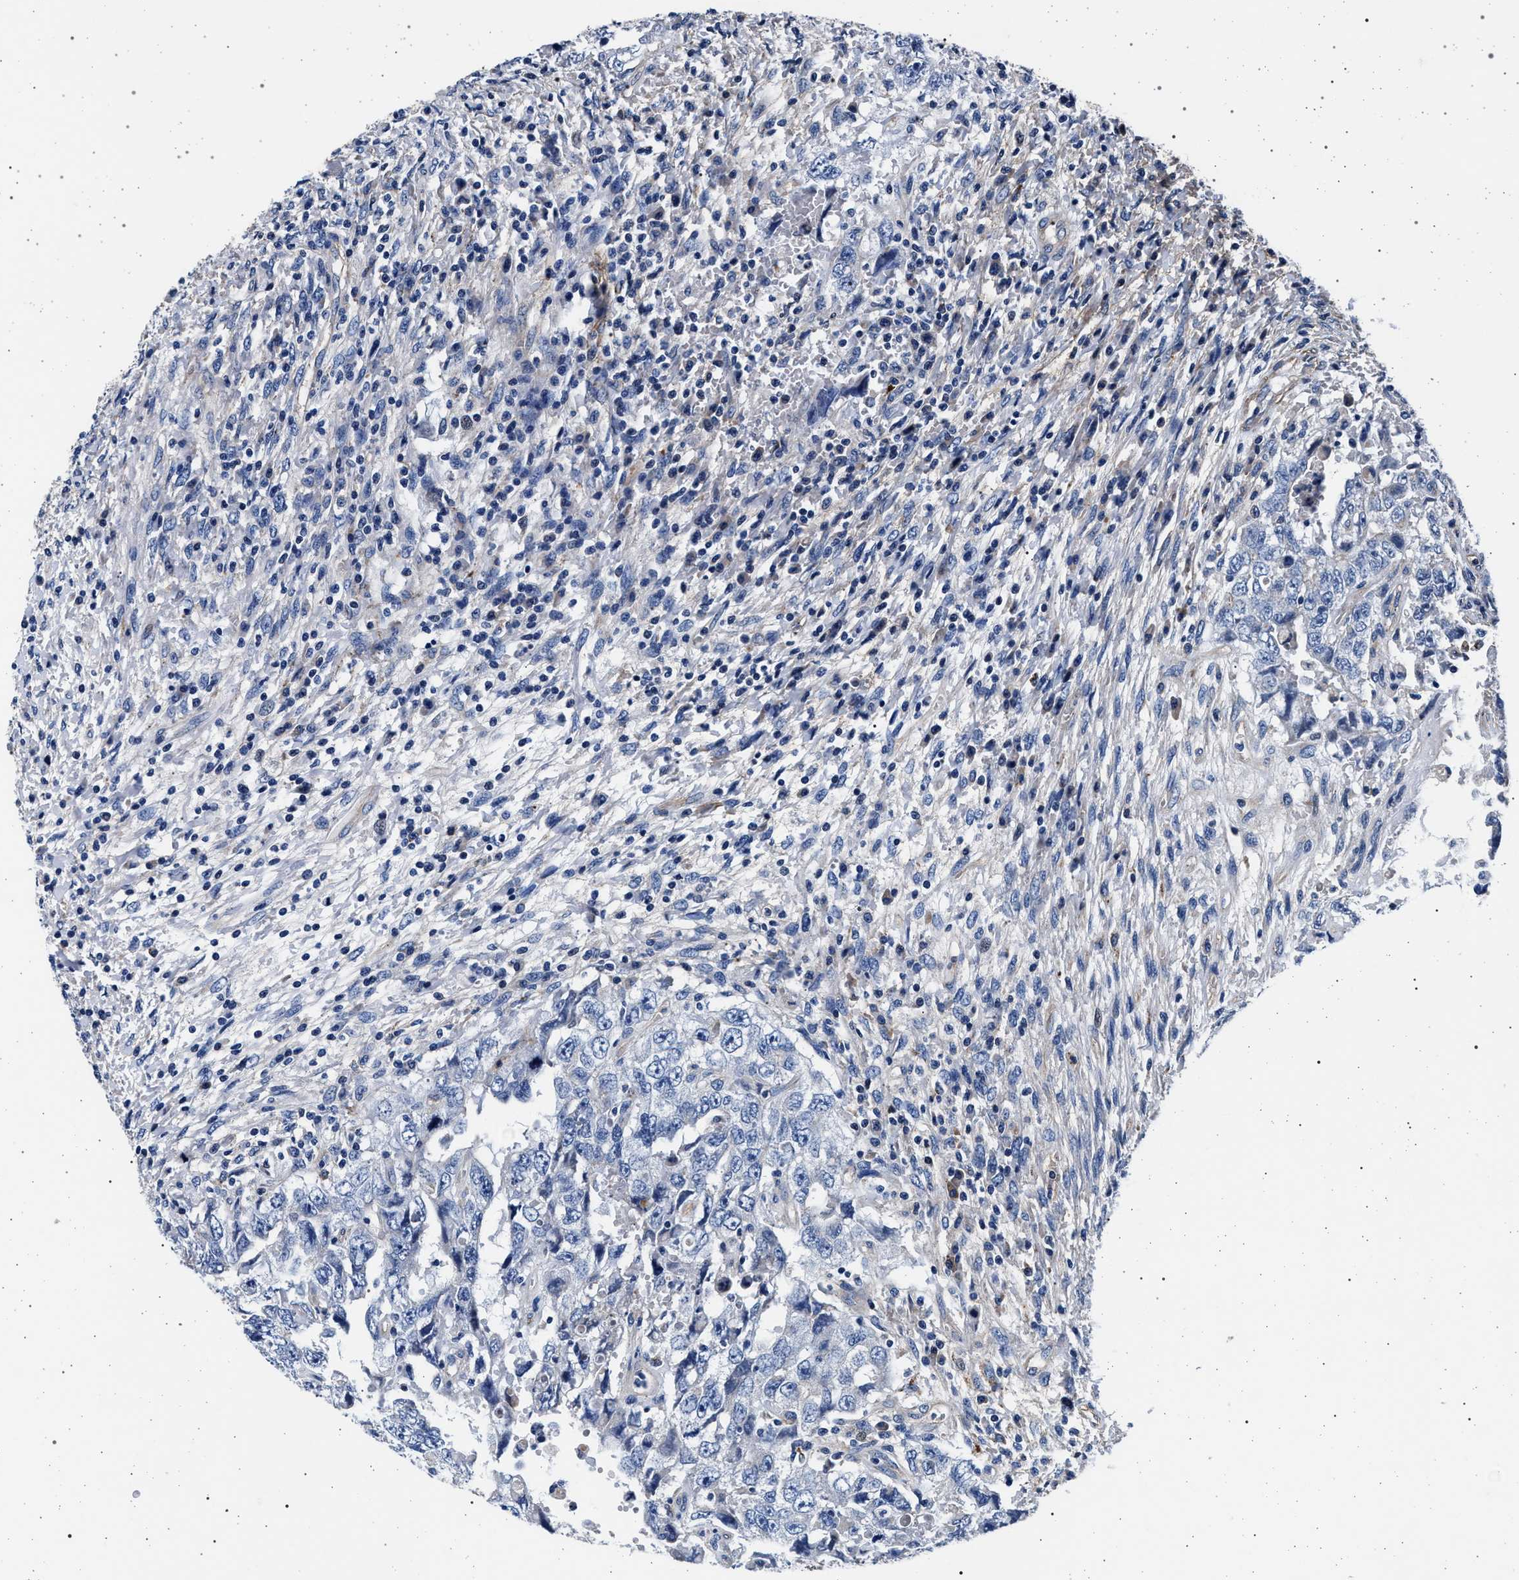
{"staining": {"intensity": "negative", "quantity": "none", "location": "none"}, "tissue": "testis cancer", "cell_type": "Tumor cells", "image_type": "cancer", "snomed": [{"axis": "morphology", "description": "Carcinoma, Embryonal, NOS"}, {"axis": "topography", "description": "Testis"}], "caption": "DAB immunohistochemical staining of human testis embryonal carcinoma demonstrates no significant positivity in tumor cells.", "gene": "KCNK6", "patient": {"sex": "male", "age": 26}}